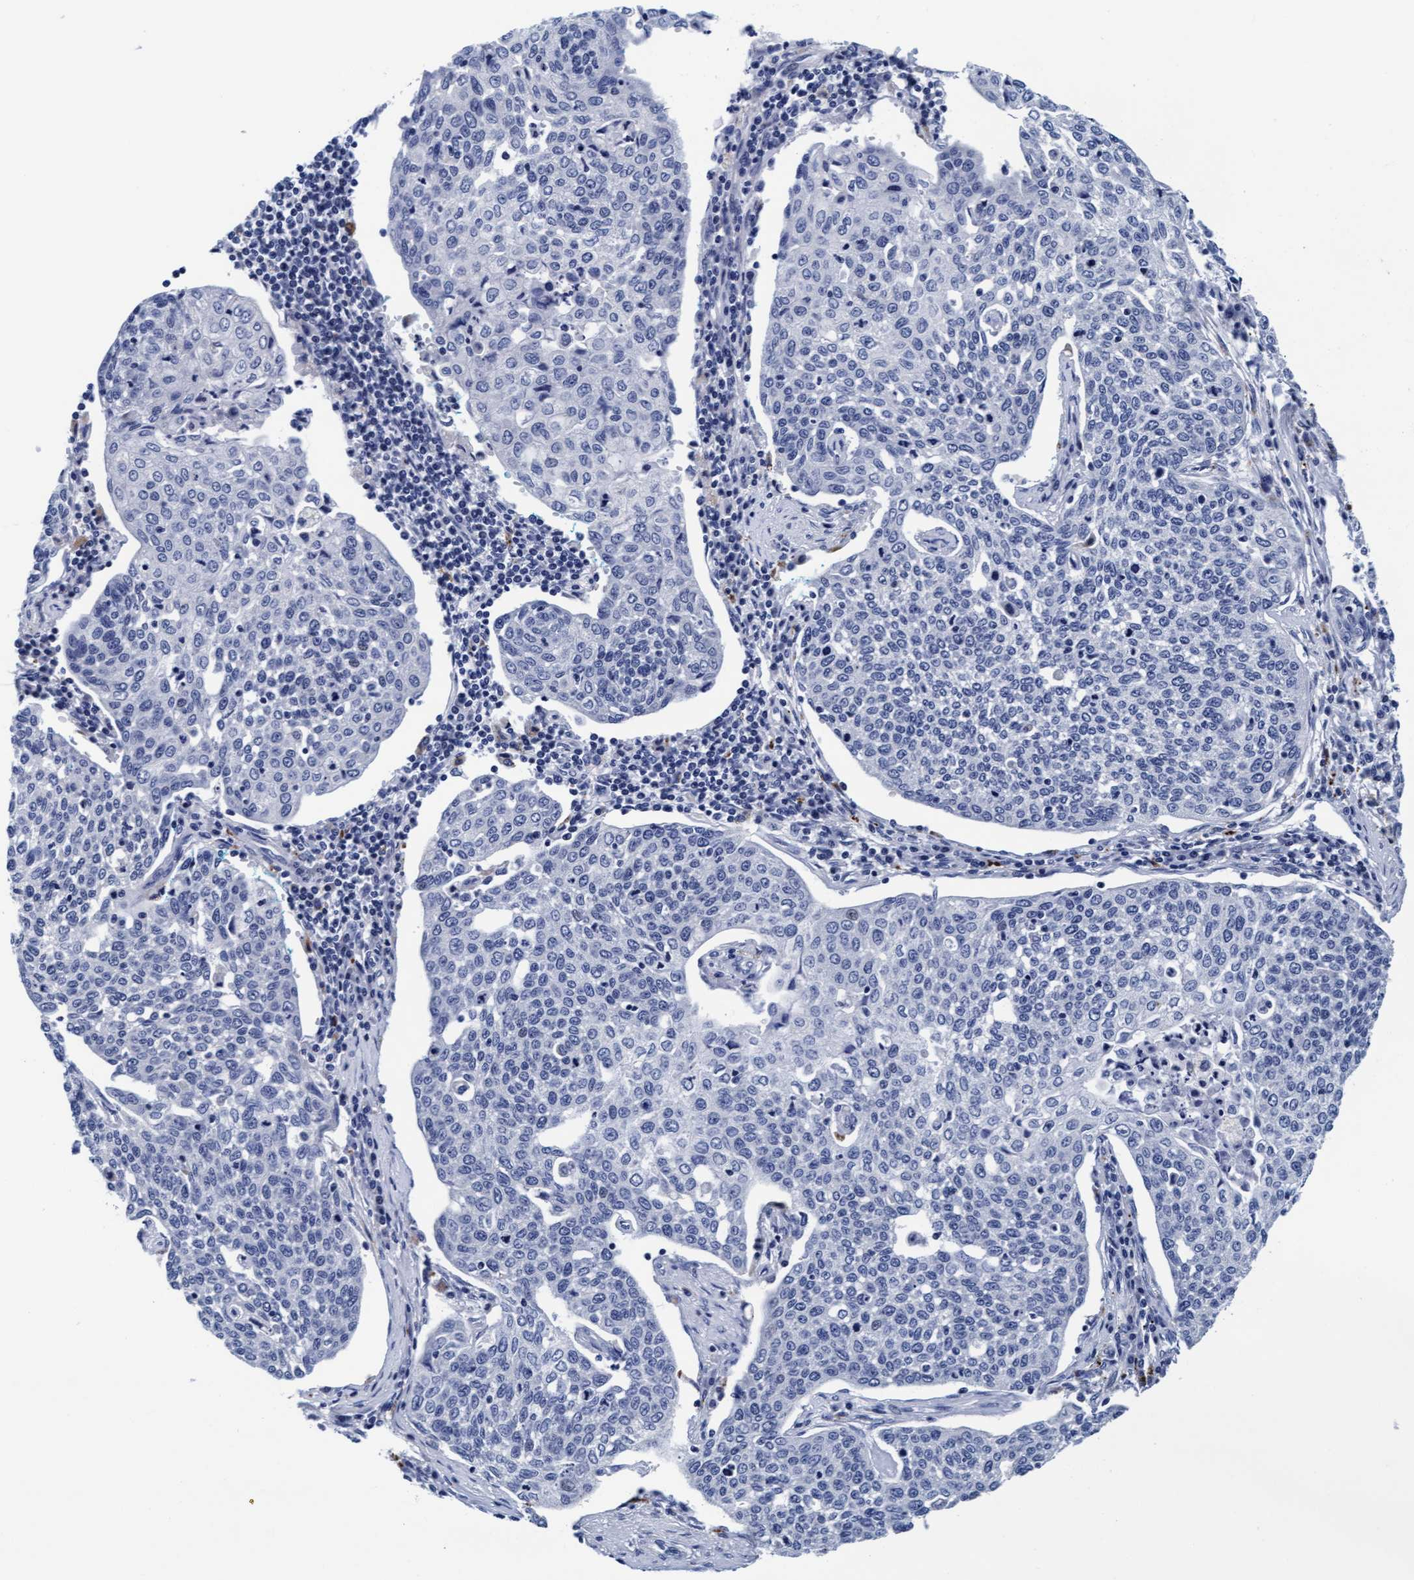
{"staining": {"intensity": "negative", "quantity": "none", "location": "none"}, "tissue": "cervical cancer", "cell_type": "Tumor cells", "image_type": "cancer", "snomed": [{"axis": "morphology", "description": "Squamous cell carcinoma, NOS"}, {"axis": "topography", "description": "Cervix"}], "caption": "This is a photomicrograph of IHC staining of cervical squamous cell carcinoma, which shows no expression in tumor cells.", "gene": "ARSG", "patient": {"sex": "female", "age": 34}}